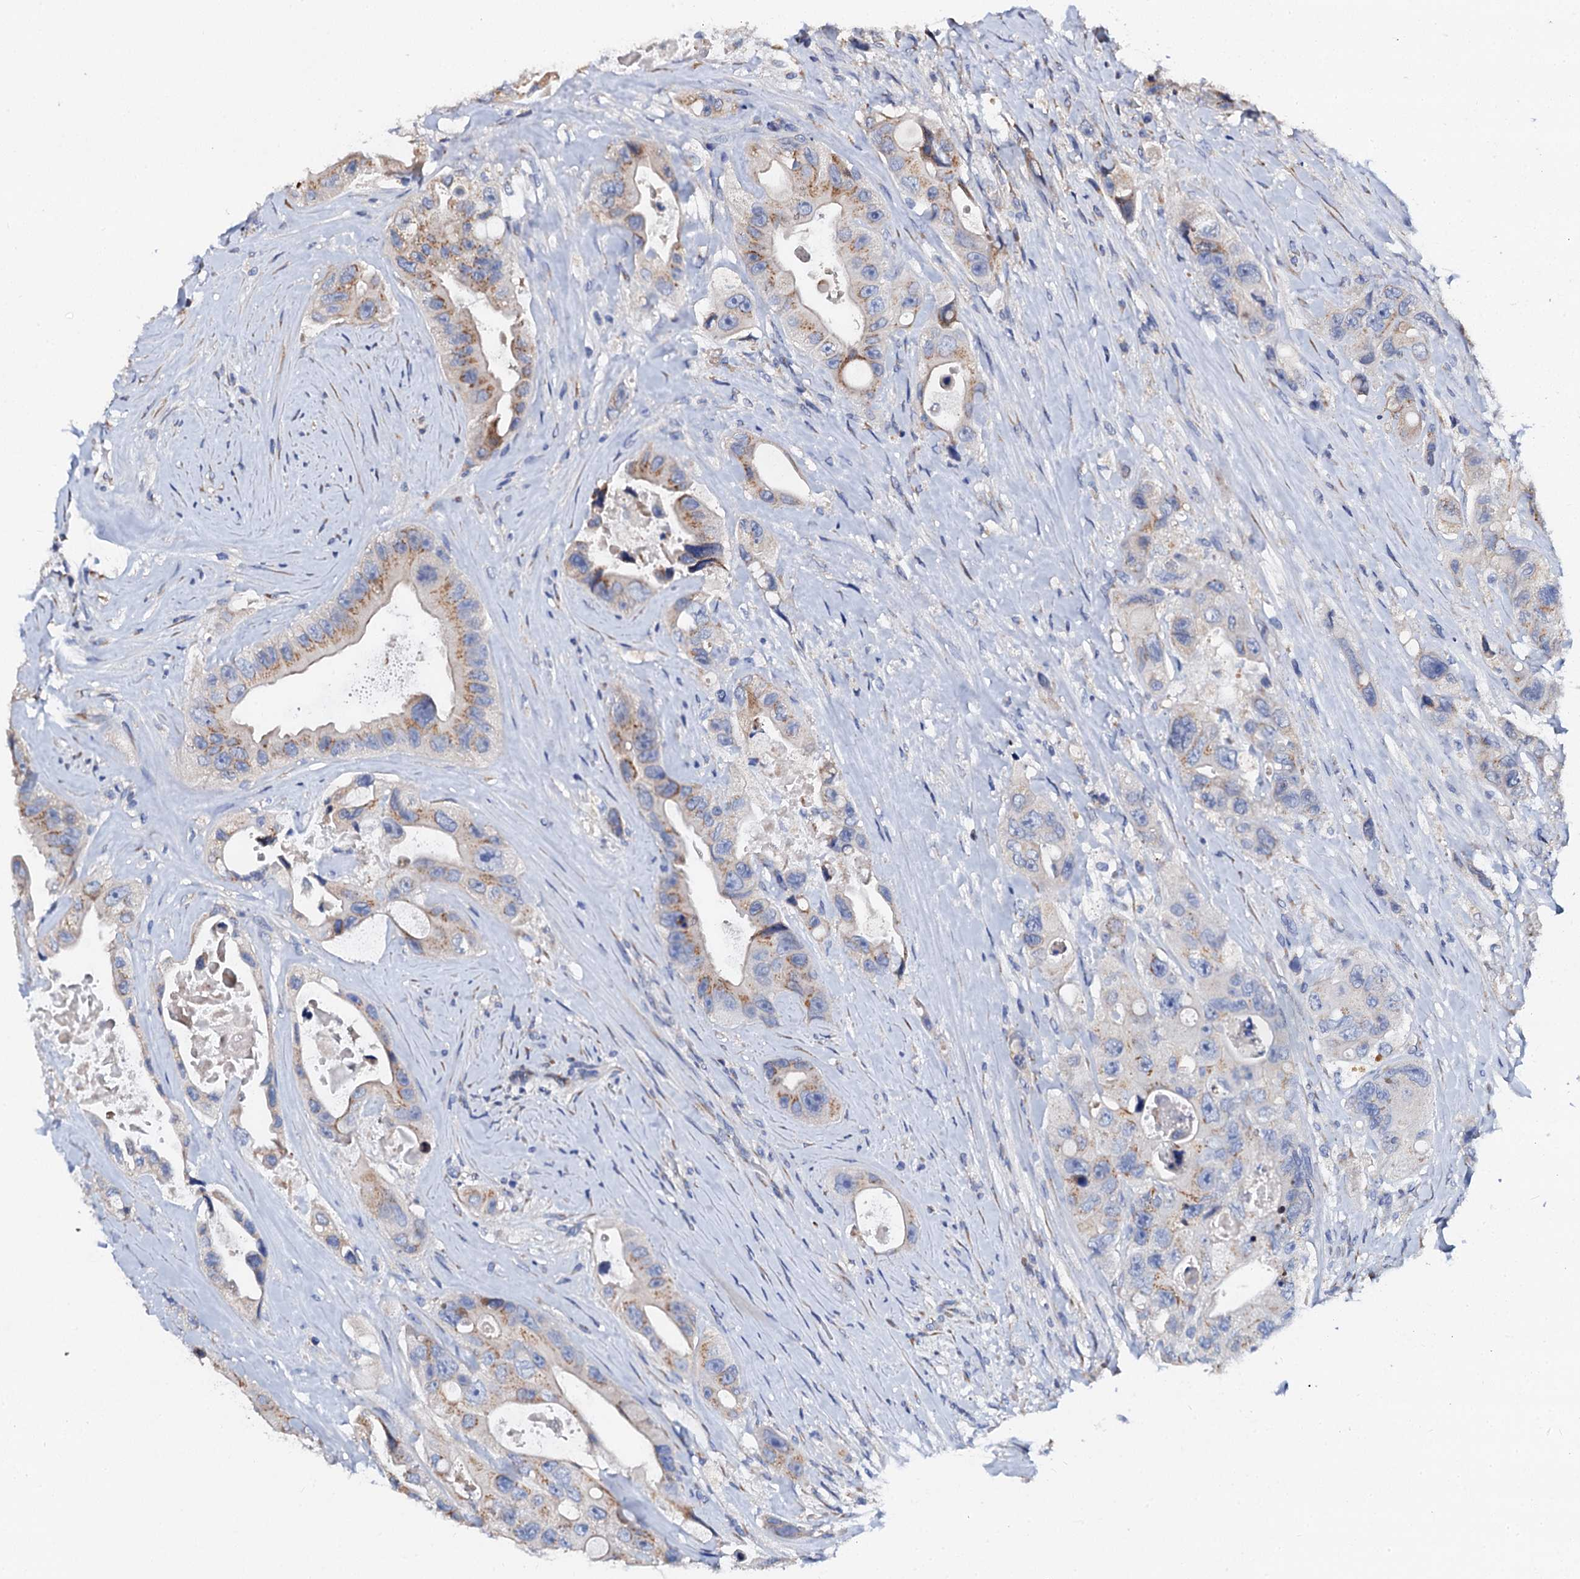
{"staining": {"intensity": "moderate", "quantity": "25%-75%", "location": "cytoplasmic/membranous"}, "tissue": "colorectal cancer", "cell_type": "Tumor cells", "image_type": "cancer", "snomed": [{"axis": "morphology", "description": "Adenocarcinoma, NOS"}, {"axis": "topography", "description": "Colon"}], "caption": "Tumor cells show medium levels of moderate cytoplasmic/membranous expression in about 25%-75% of cells in human colorectal cancer (adenocarcinoma).", "gene": "AKAP3", "patient": {"sex": "female", "age": 46}}